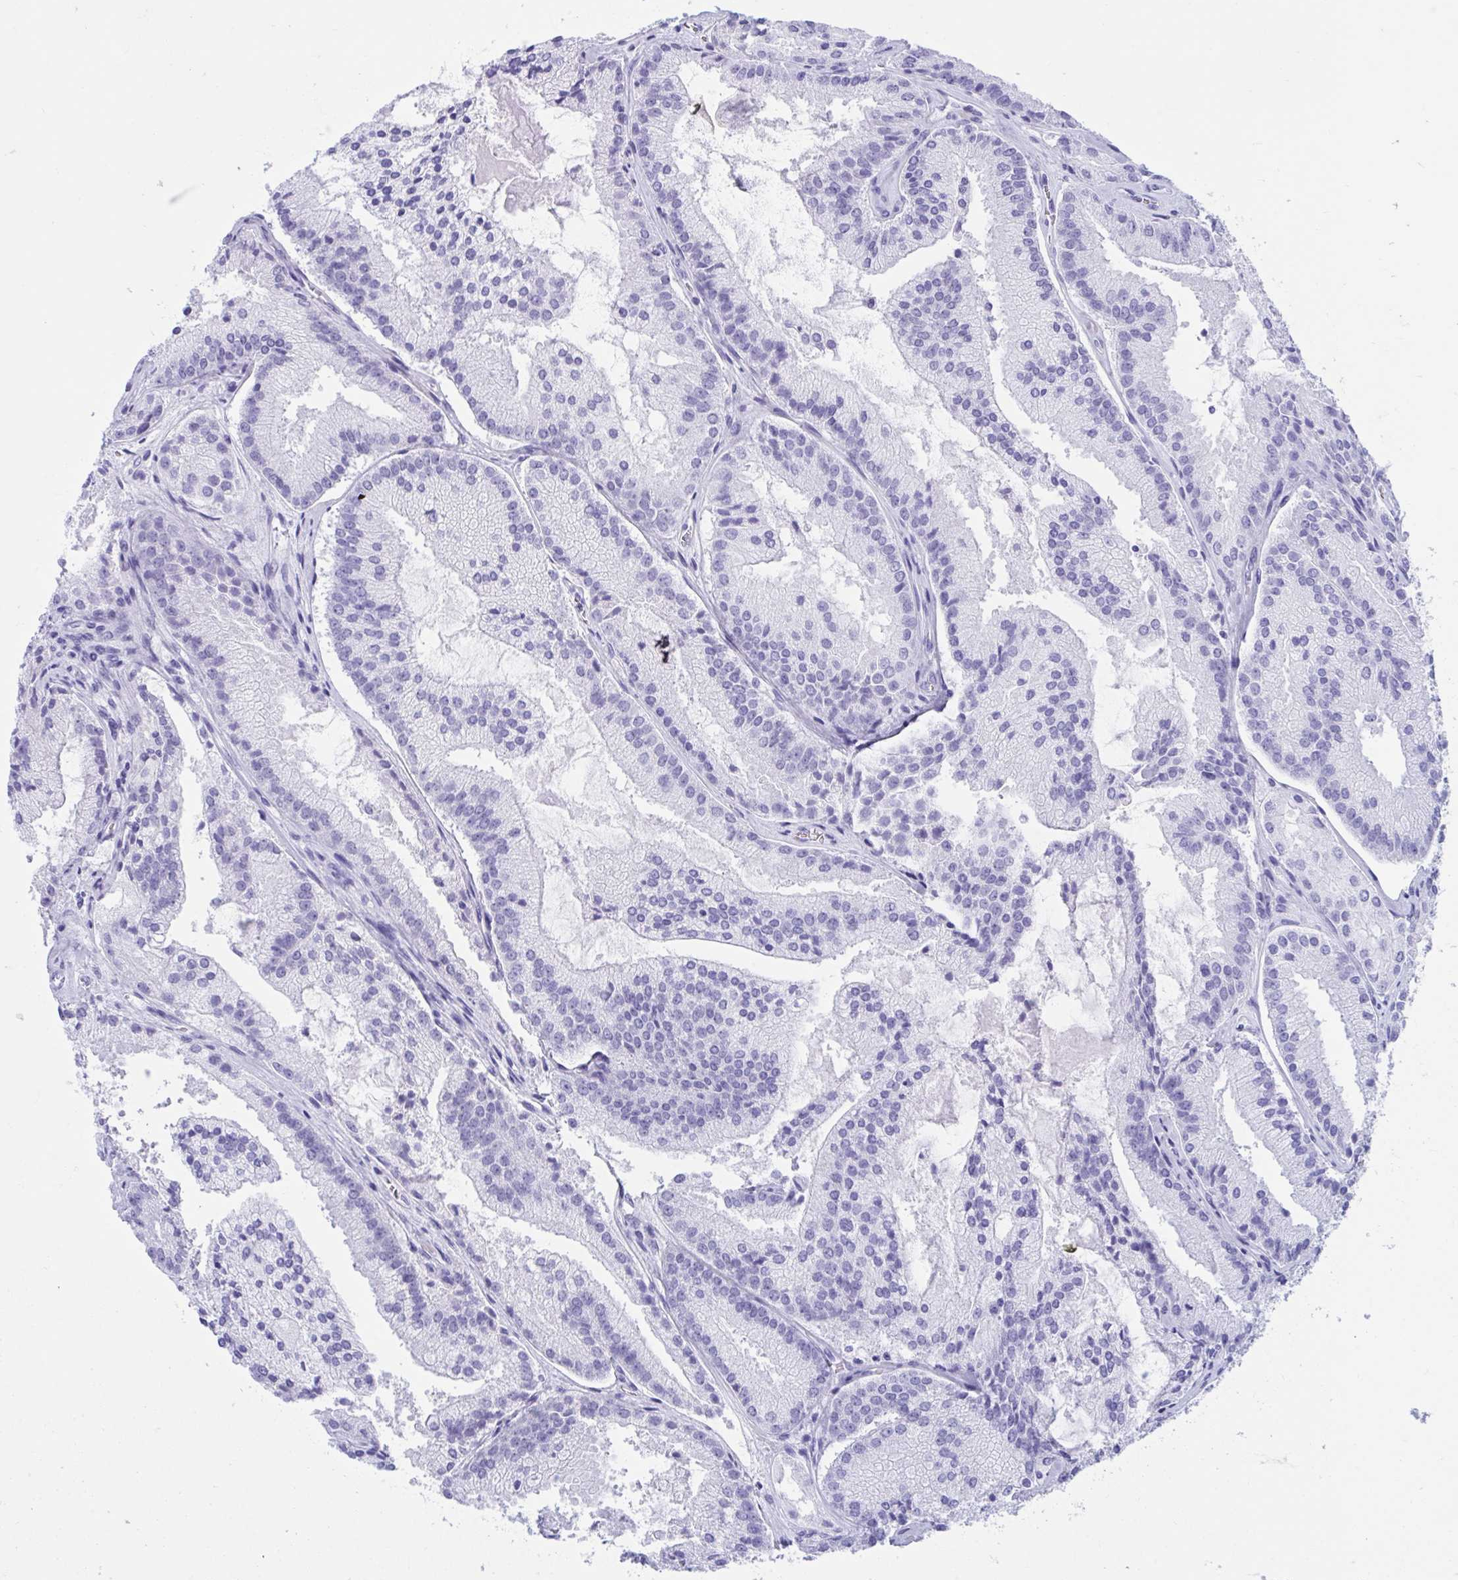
{"staining": {"intensity": "negative", "quantity": "none", "location": "none"}, "tissue": "prostate cancer", "cell_type": "Tumor cells", "image_type": "cancer", "snomed": [{"axis": "morphology", "description": "Adenocarcinoma, High grade"}, {"axis": "topography", "description": "Prostate"}], "caption": "The image demonstrates no significant positivity in tumor cells of prostate cancer (adenocarcinoma (high-grade)).", "gene": "TMEM35A", "patient": {"sex": "male", "age": 73}}